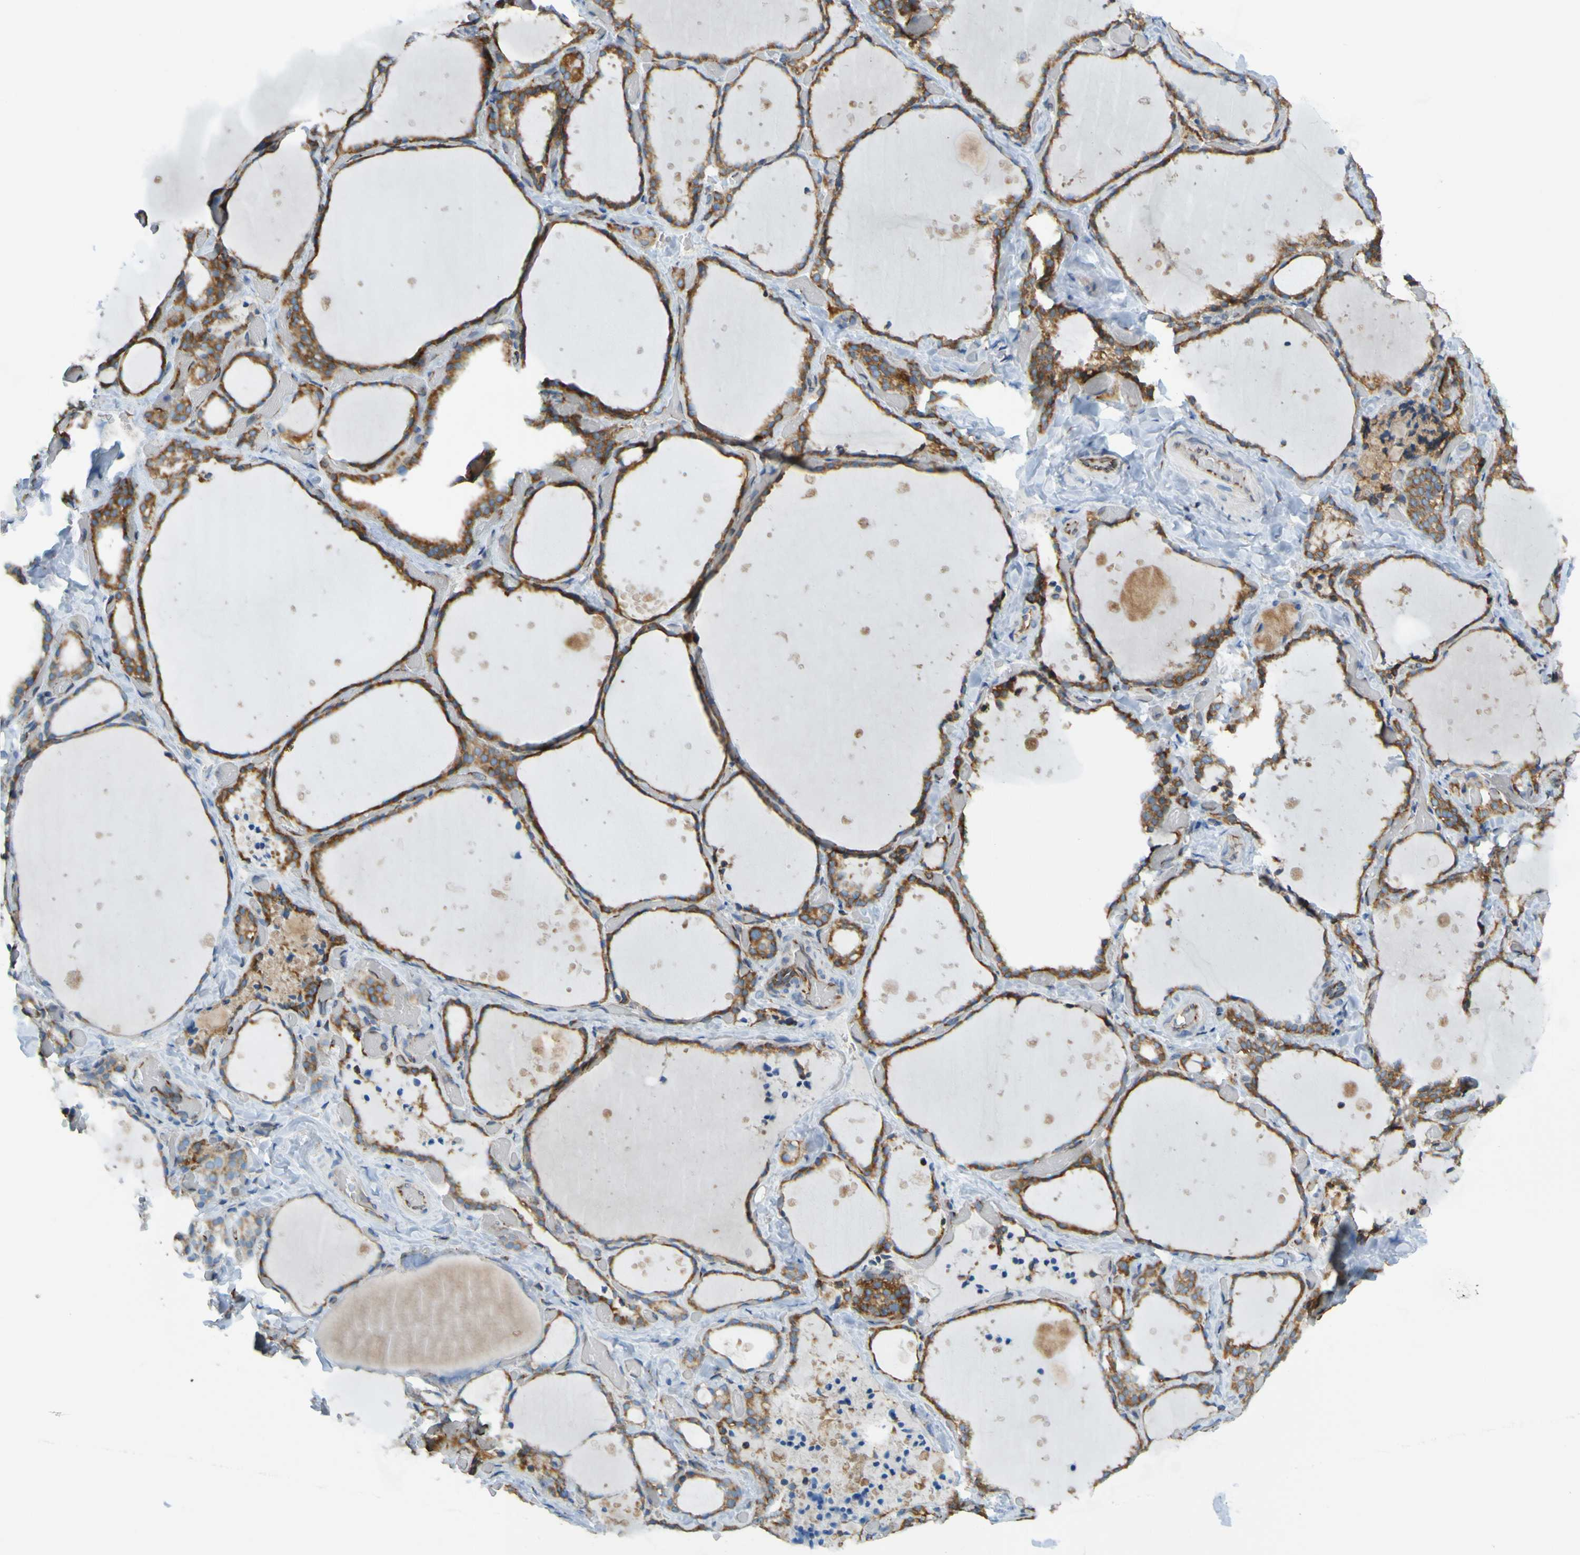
{"staining": {"intensity": "weak", "quantity": ">75%", "location": "cytoplasmic/membranous"}, "tissue": "thyroid gland", "cell_type": "Glandular cells", "image_type": "normal", "snomed": [{"axis": "morphology", "description": "Normal tissue, NOS"}, {"axis": "topography", "description": "Thyroid gland"}], "caption": "Human thyroid gland stained for a protein (brown) displays weak cytoplasmic/membranous positive positivity in about >75% of glandular cells.", "gene": "SSR1", "patient": {"sex": "female", "age": 44}}